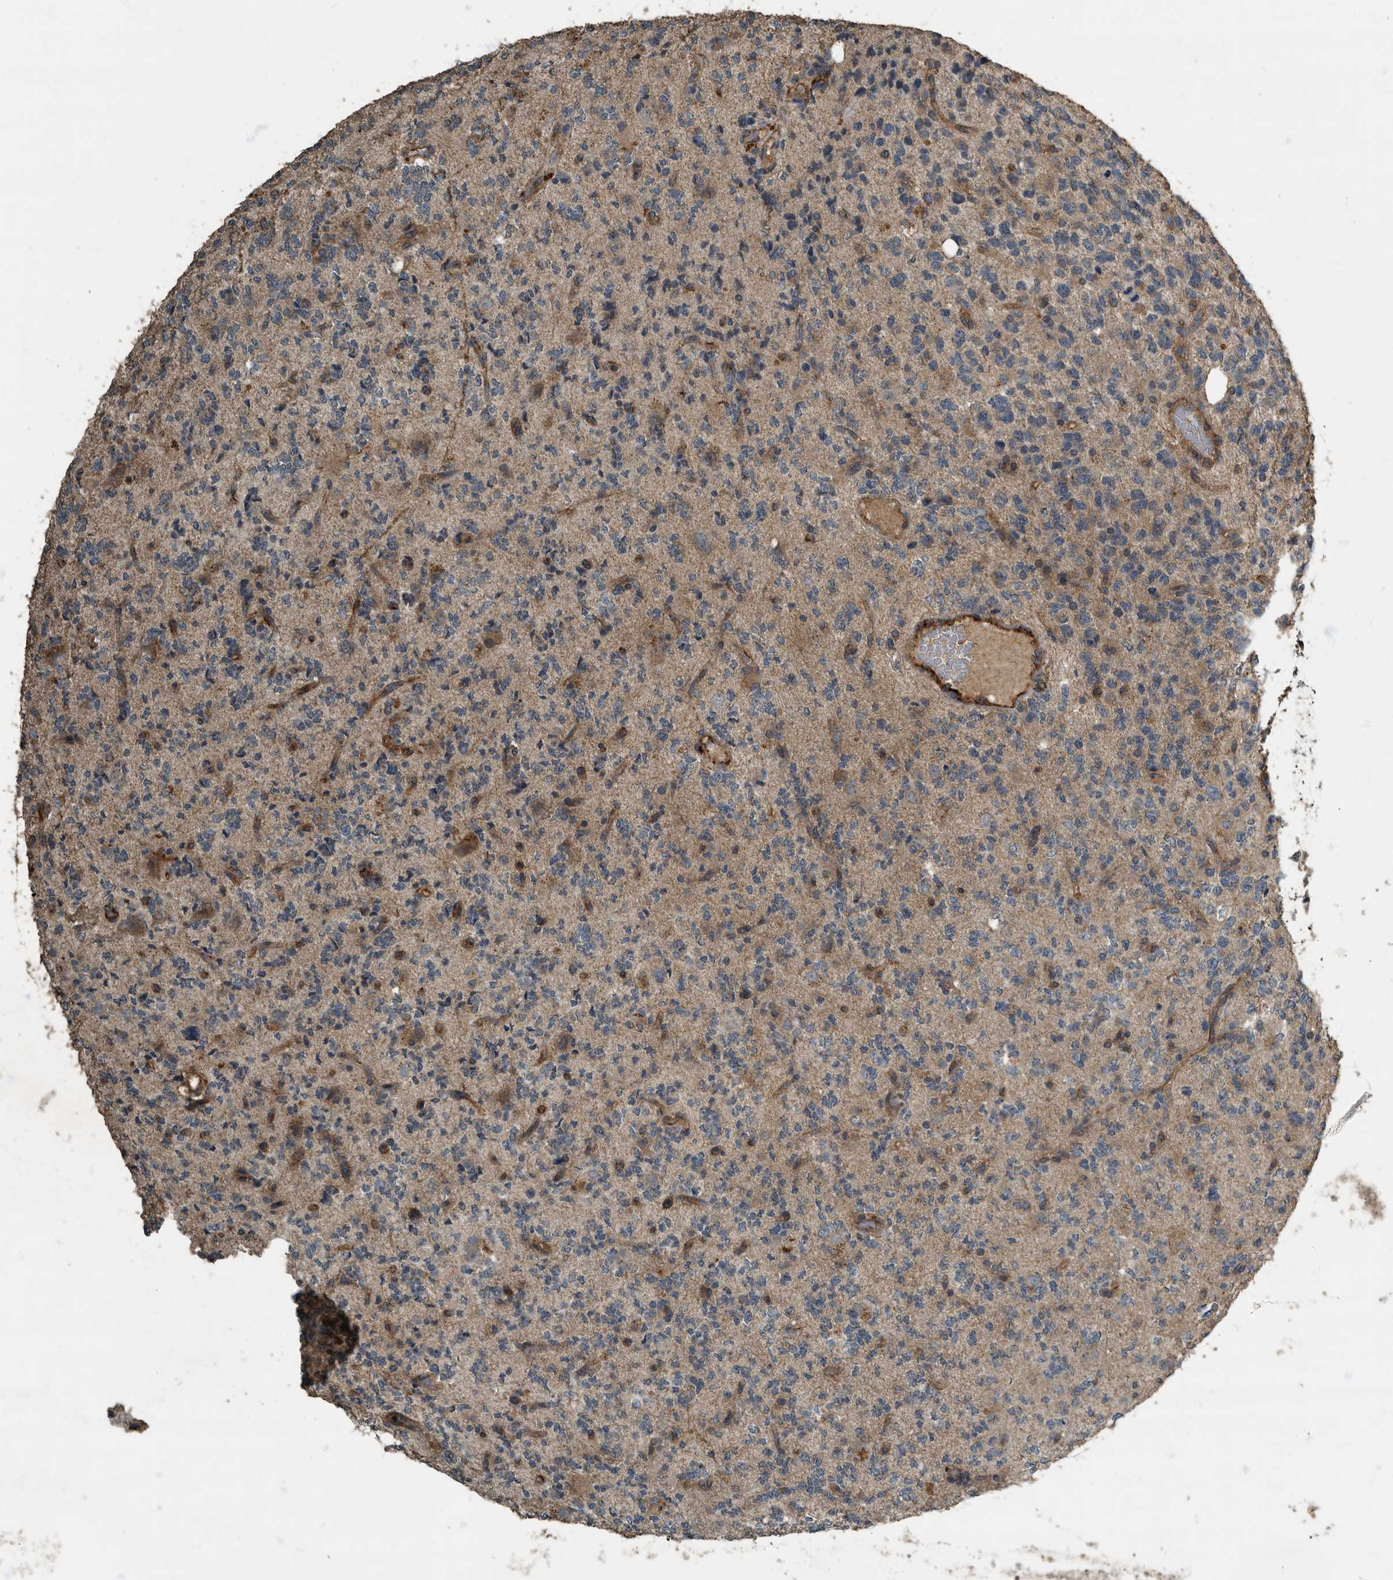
{"staining": {"intensity": "weak", "quantity": "<25%", "location": "cytoplasmic/membranous"}, "tissue": "glioma", "cell_type": "Tumor cells", "image_type": "cancer", "snomed": [{"axis": "morphology", "description": "Glioma, malignant, High grade"}, {"axis": "topography", "description": "Brain"}], "caption": "Micrograph shows no protein staining in tumor cells of malignant glioma (high-grade) tissue.", "gene": "IL15RA", "patient": {"sex": "female", "age": 62}}